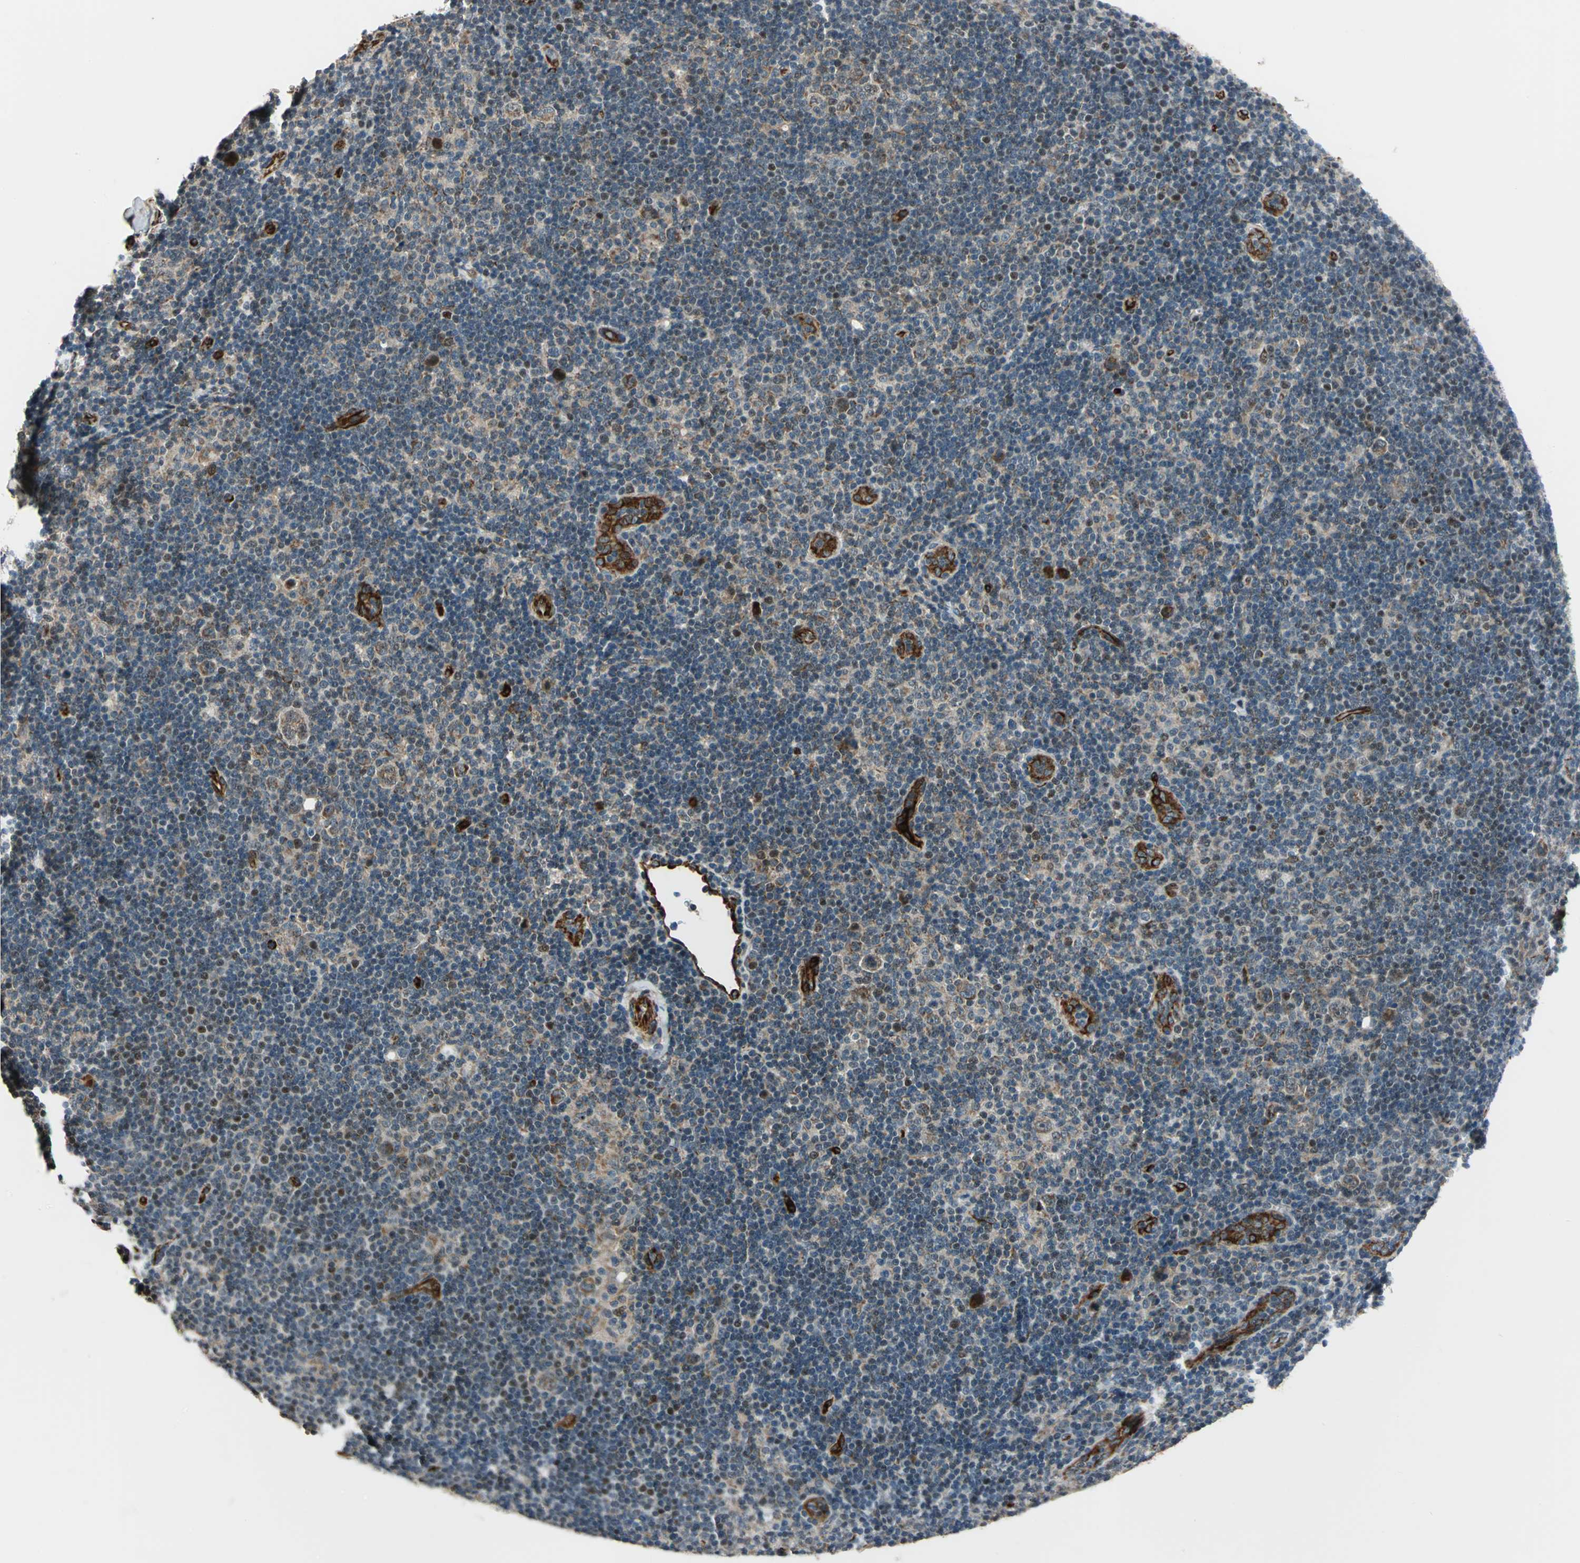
{"staining": {"intensity": "weak", "quantity": "25%-75%", "location": "cytoplasmic/membranous,nuclear"}, "tissue": "lymphoma", "cell_type": "Tumor cells", "image_type": "cancer", "snomed": [{"axis": "morphology", "description": "Hodgkin's disease, NOS"}, {"axis": "topography", "description": "Lymph node"}], "caption": "Protein expression analysis of human Hodgkin's disease reveals weak cytoplasmic/membranous and nuclear positivity in approximately 25%-75% of tumor cells.", "gene": "EXD2", "patient": {"sex": "female", "age": 57}}